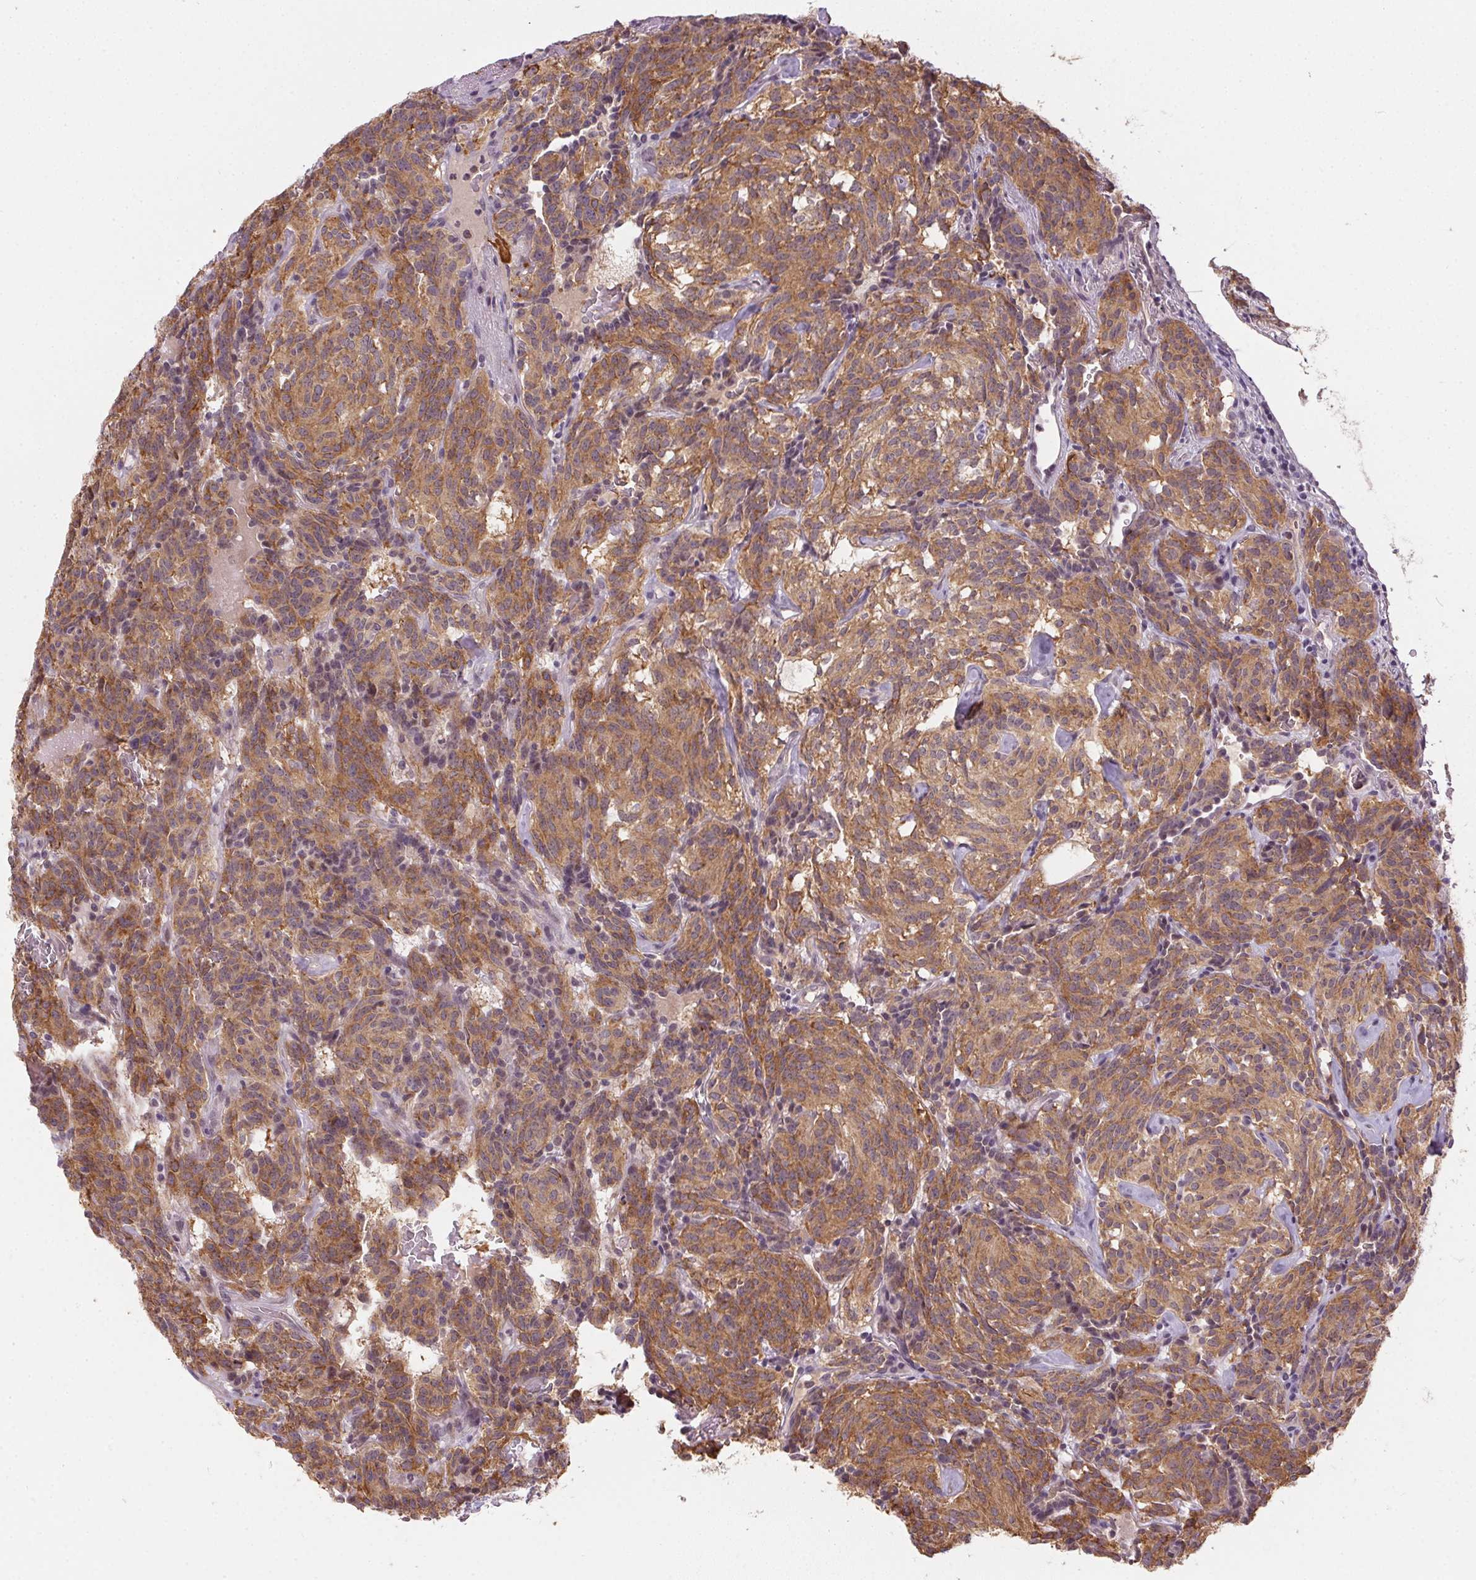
{"staining": {"intensity": "moderate", "quantity": ">75%", "location": "cytoplasmic/membranous"}, "tissue": "carcinoid", "cell_type": "Tumor cells", "image_type": "cancer", "snomed": [{"axis": "morphology", "description": "Carcinoid, malignant, NOS"}, {"axis": "topography", "description": "Lung"}], "caption": "Moderate cytoplasmic/membranous staining for a protein is seen in approximately >75% of tumor cells of carcinoid using immunohistochemistry.", "gene": "CFAP92", "patient": {"sex": "female", "age": 61}}